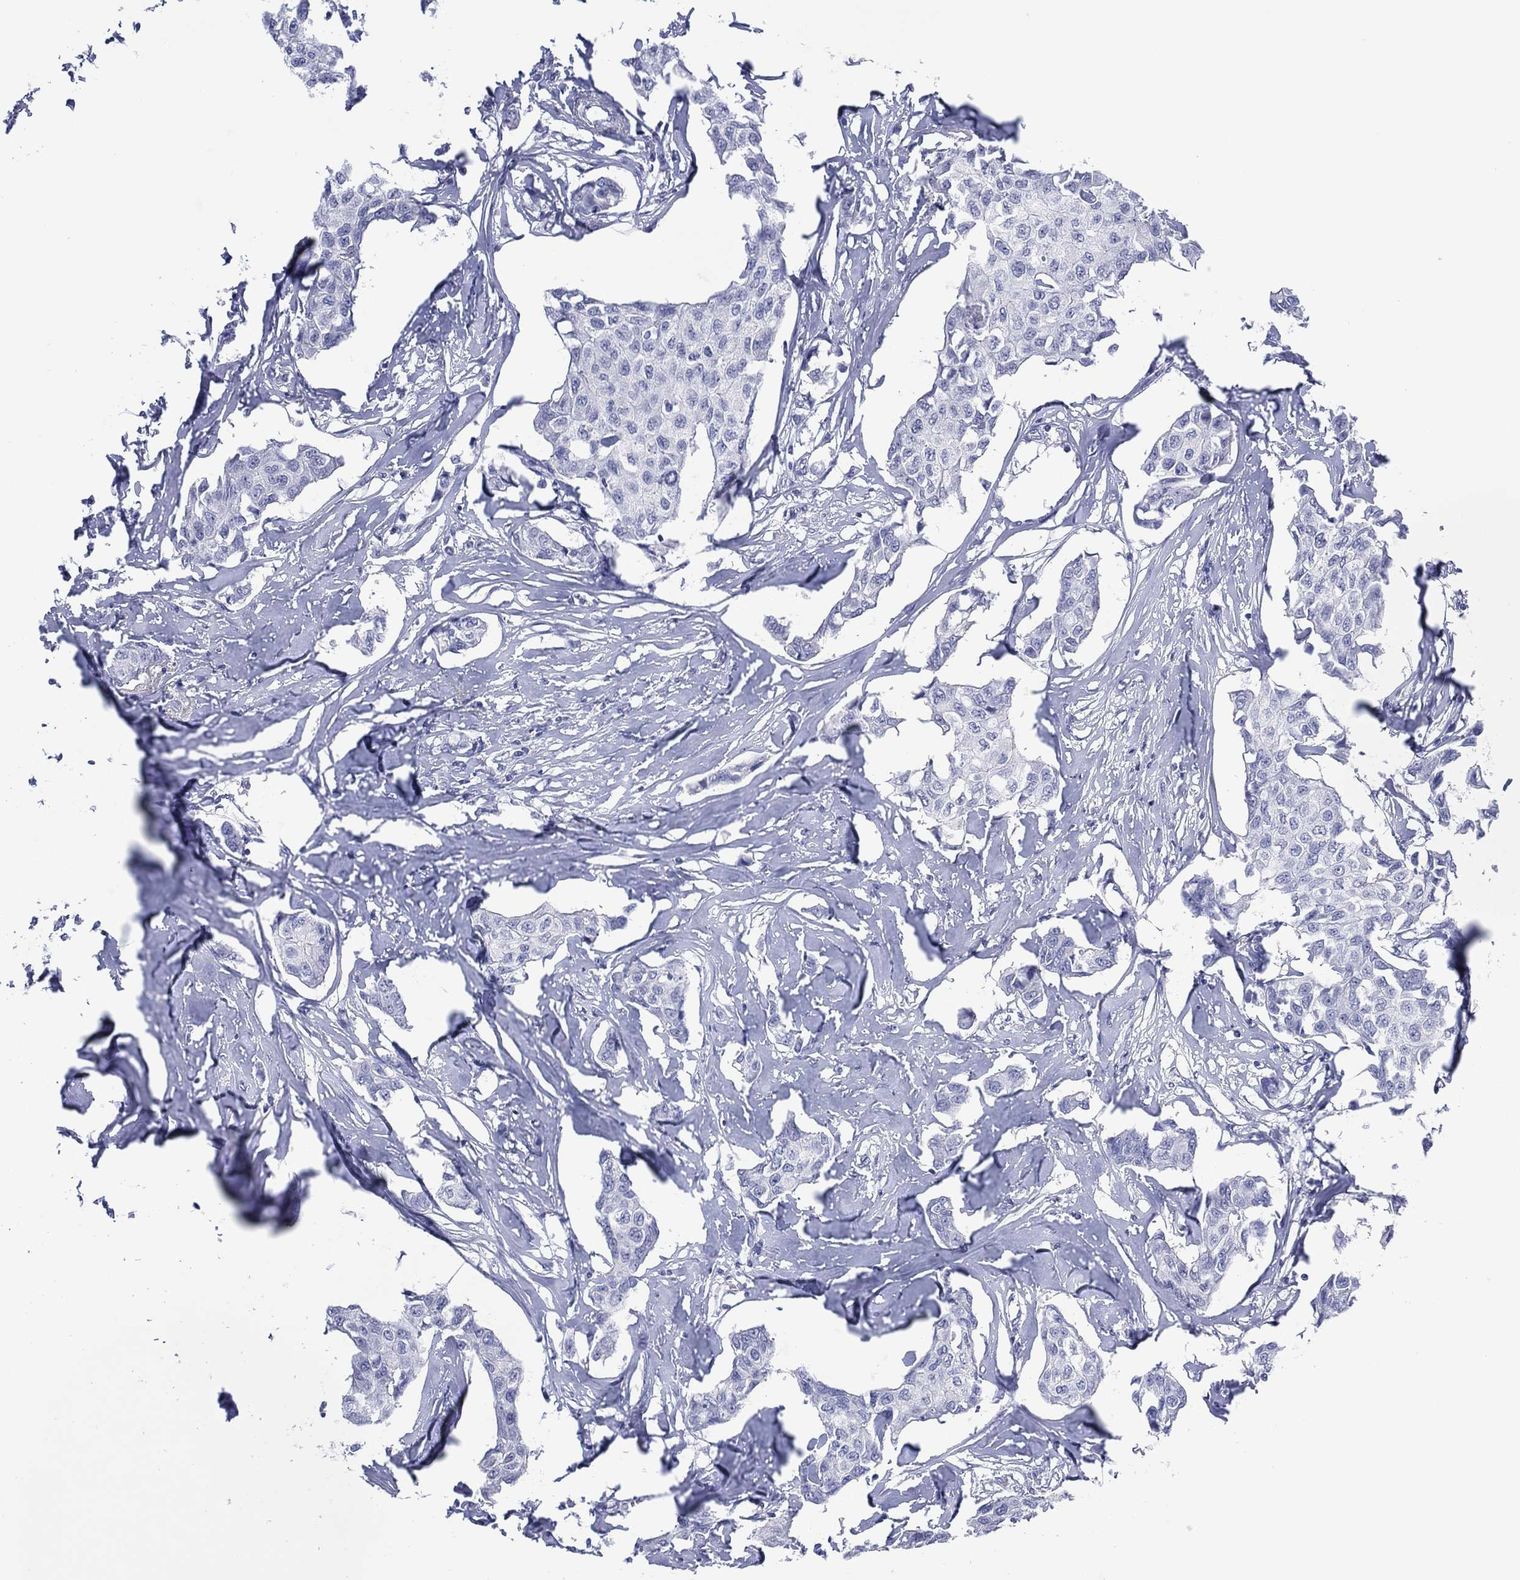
{"staining": {"intensity": "negative", "quantity": "none", "location": "none"}, "tissue": "breast cancer", "cell_type": "Tumor cells", "image_type": "cancer", "snomed": [{"axis": "morphology", "description": "Duct carcinoma"}, {"axis": "topography", "description": "Breast"}], "caption": "Image shows no significant protein expression in tumor cells of breast cancer.", "gene": "UTF1", "patient": {"sex": "female", "age": 80}}